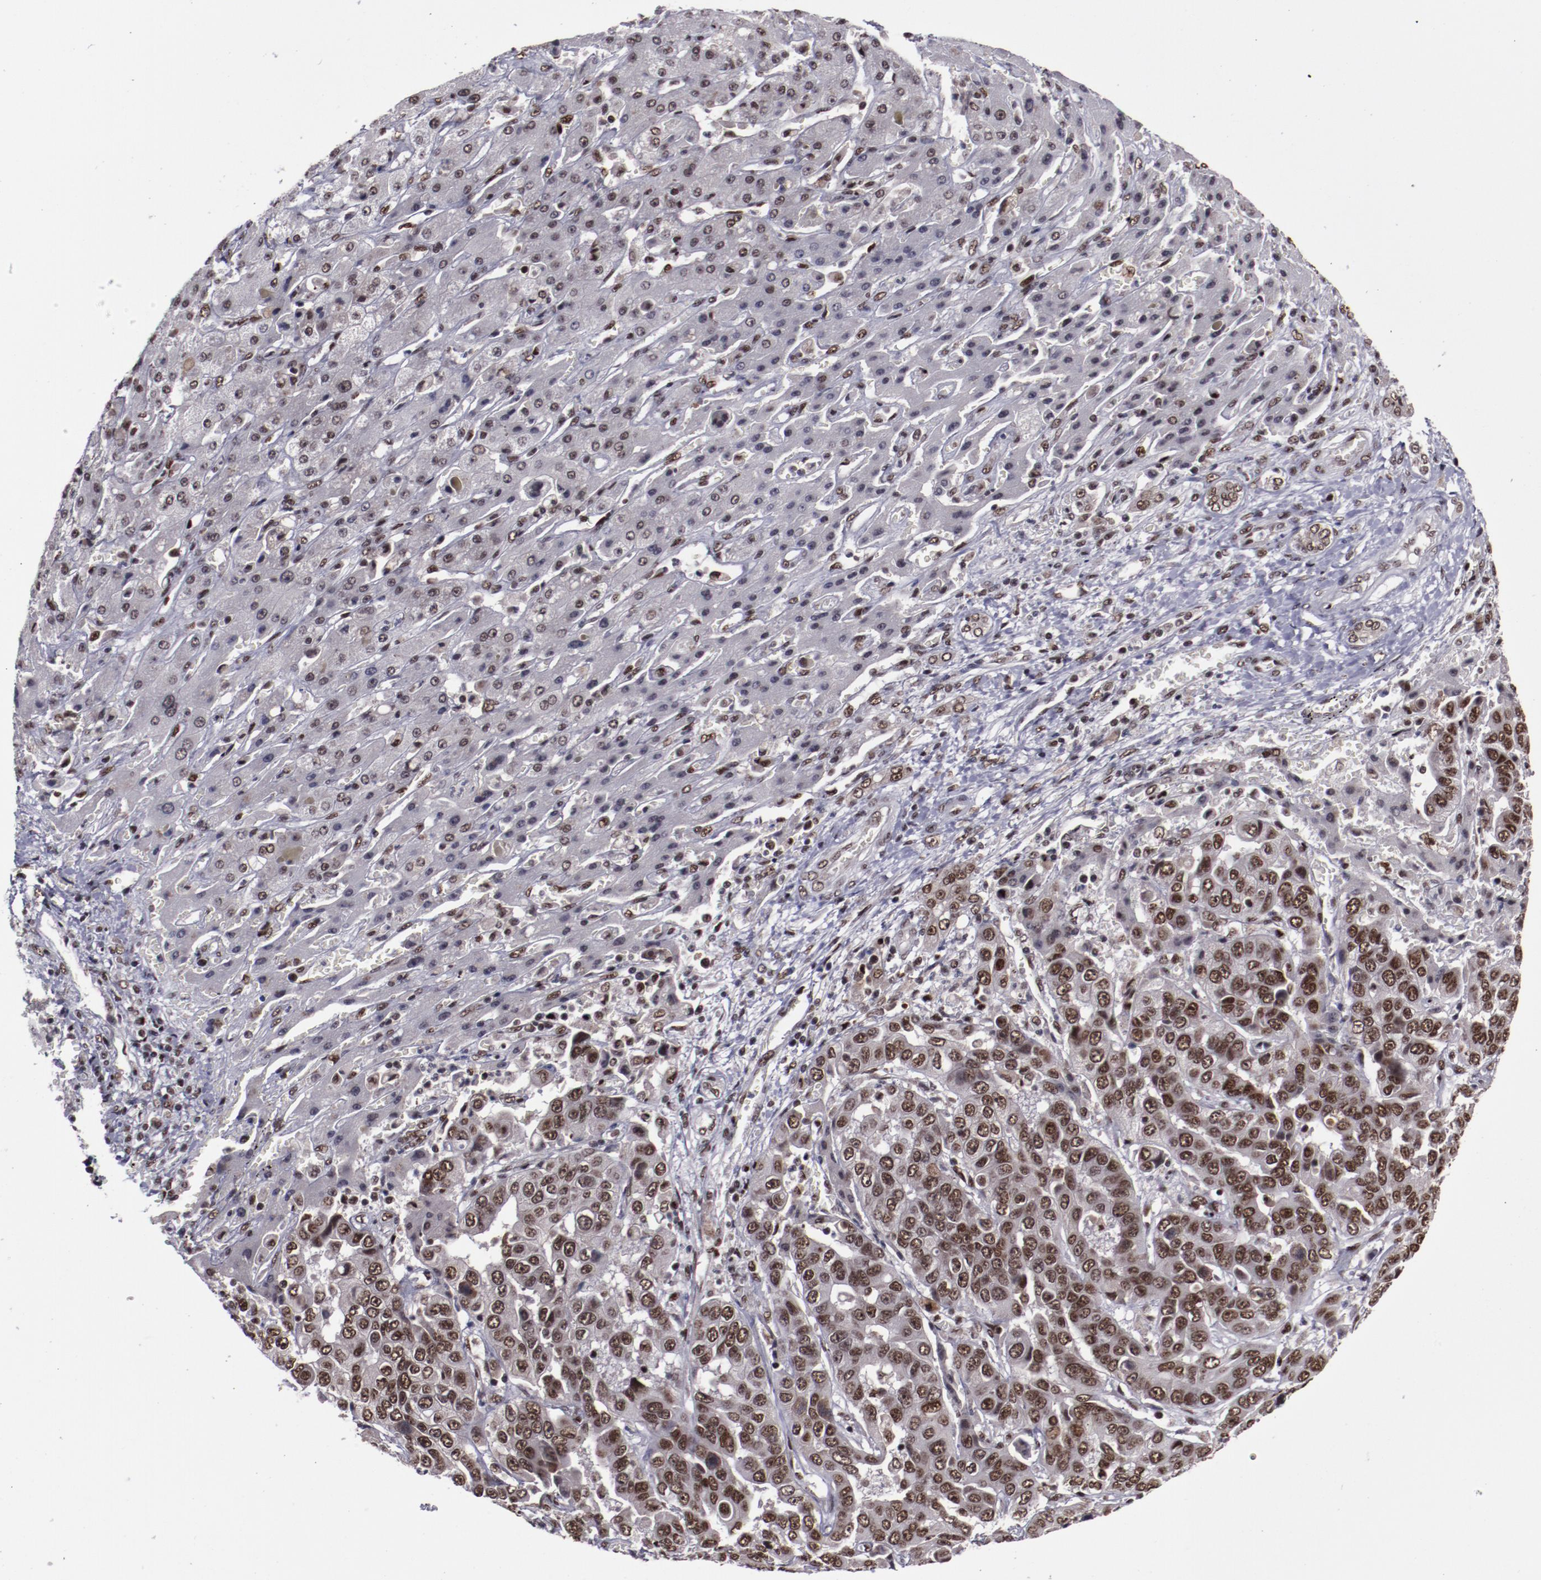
{"staining": {"intensity": "moderate", "quantity": ">75%", "location": "nuclear"}, "tissue": "liver cancer", "cell_type": "Tumor cells", "image_type": "cancer", "snomed": [{"axis": "morphology", "description": "Cholangiocarcinoma"}, {"axis": "topography", "description": "Liver"}], "caption": "Human liver cancer (cholangiocarcinoma) stained with a brown dye displays moderate nuclear positive positivity in approximately >75% of tumor cells.", "gene": "ERH", "patient": {"sex": "female", "age": 52}}